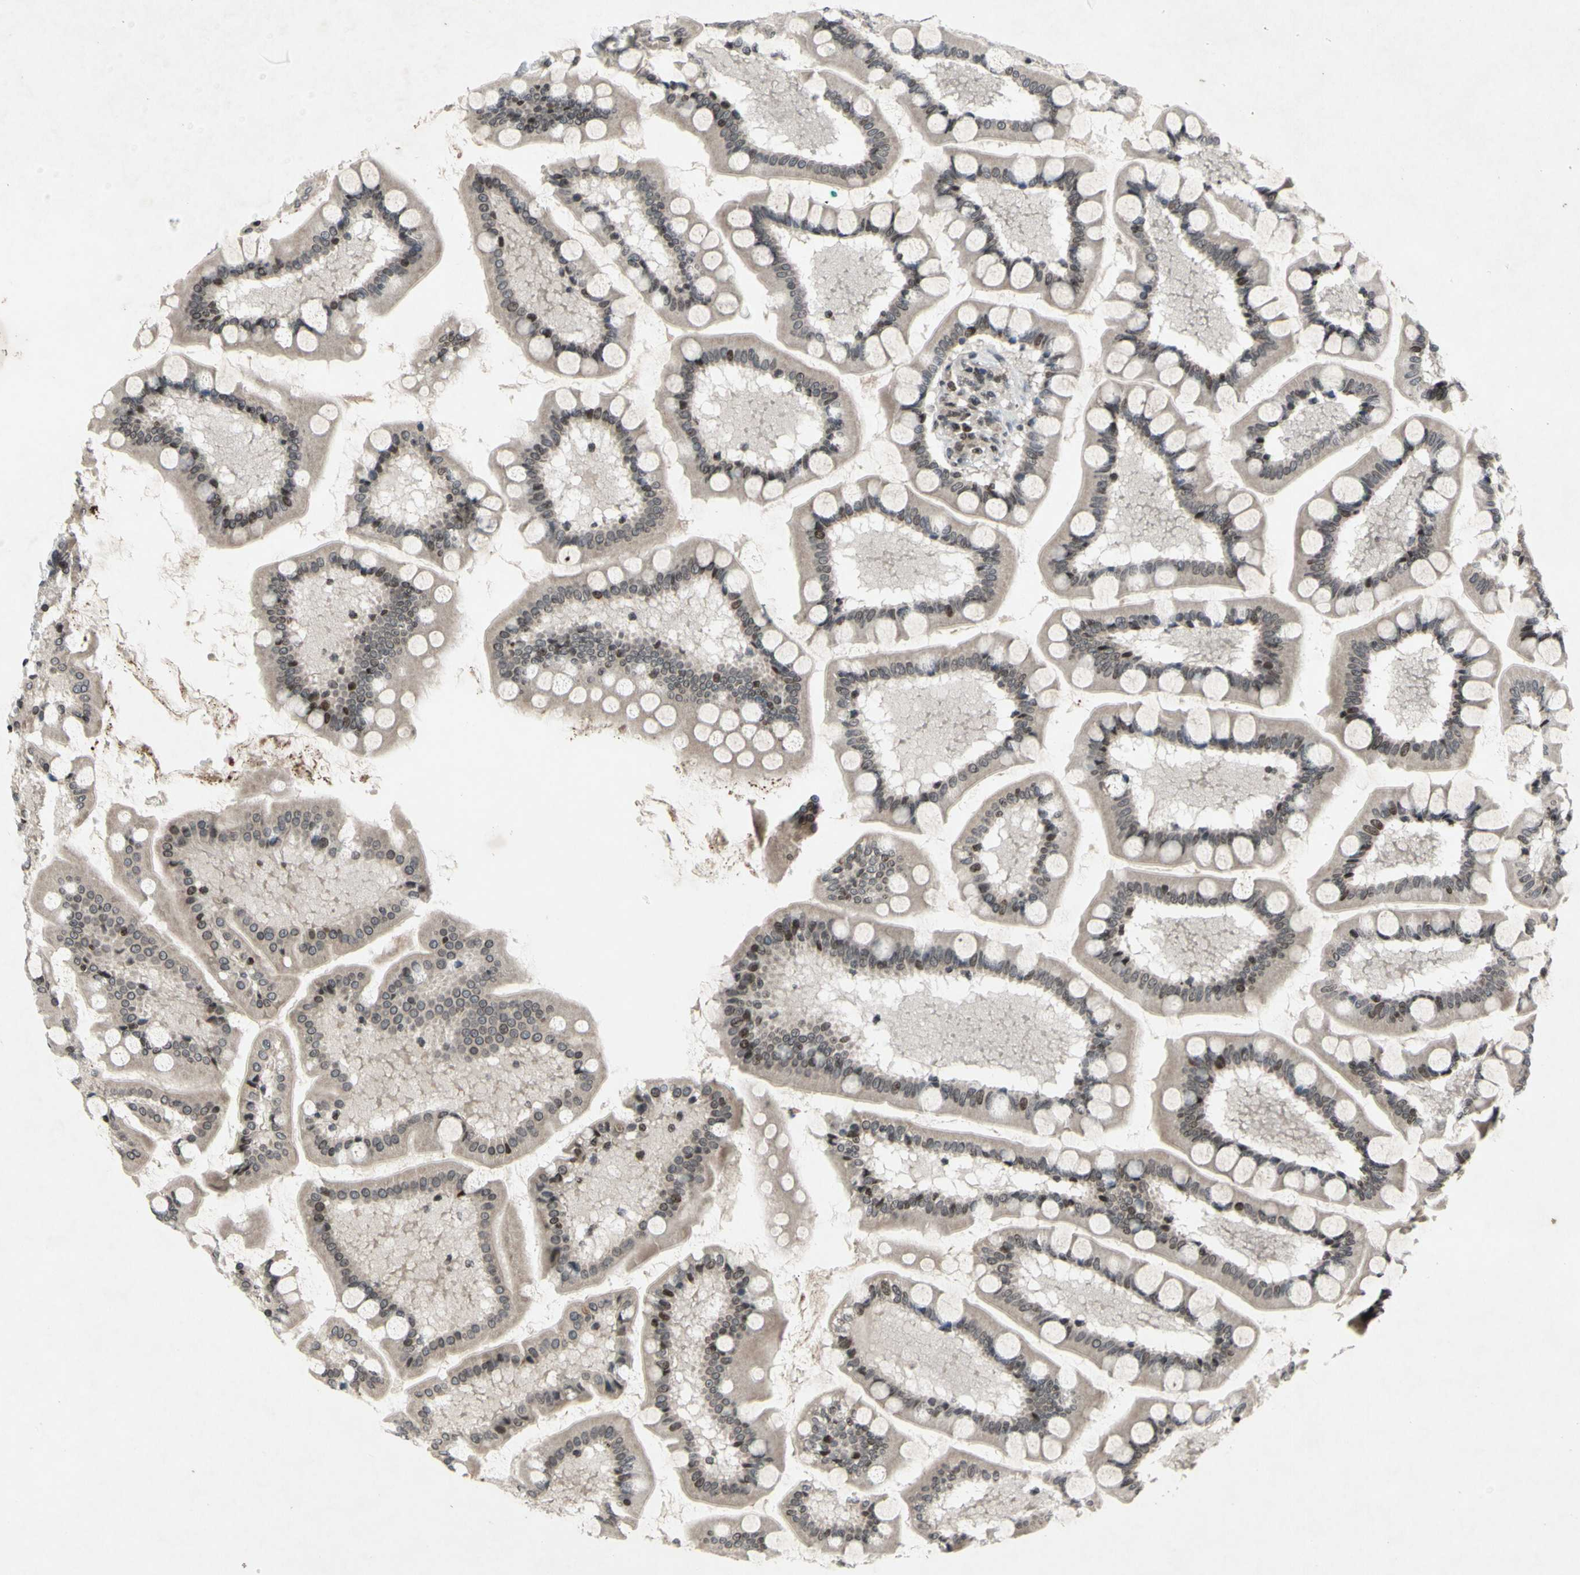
{"staining": {"intensity": "weak", "quantity": "25%-75%", "location": "cytoplasmic/membranous,nuclear"}, "tissue": "small intestine", "cell_type": "Glandular cells", "image_type": "normal", "snomed": [{"axis": "morphology", "description": "Normal tissue, NOS"}, {"axis": "topography", "description": "Small intestine"}], "caption": "Small intestine stained with DAB immunohistochemistry (IHC) shows low levels of weak cytoplasmic/membranous,nuclear staining in approximately 25%-75% of glandular cells.", "gene": "XPO1", "patient": {"sex": "male", "age": 41}}